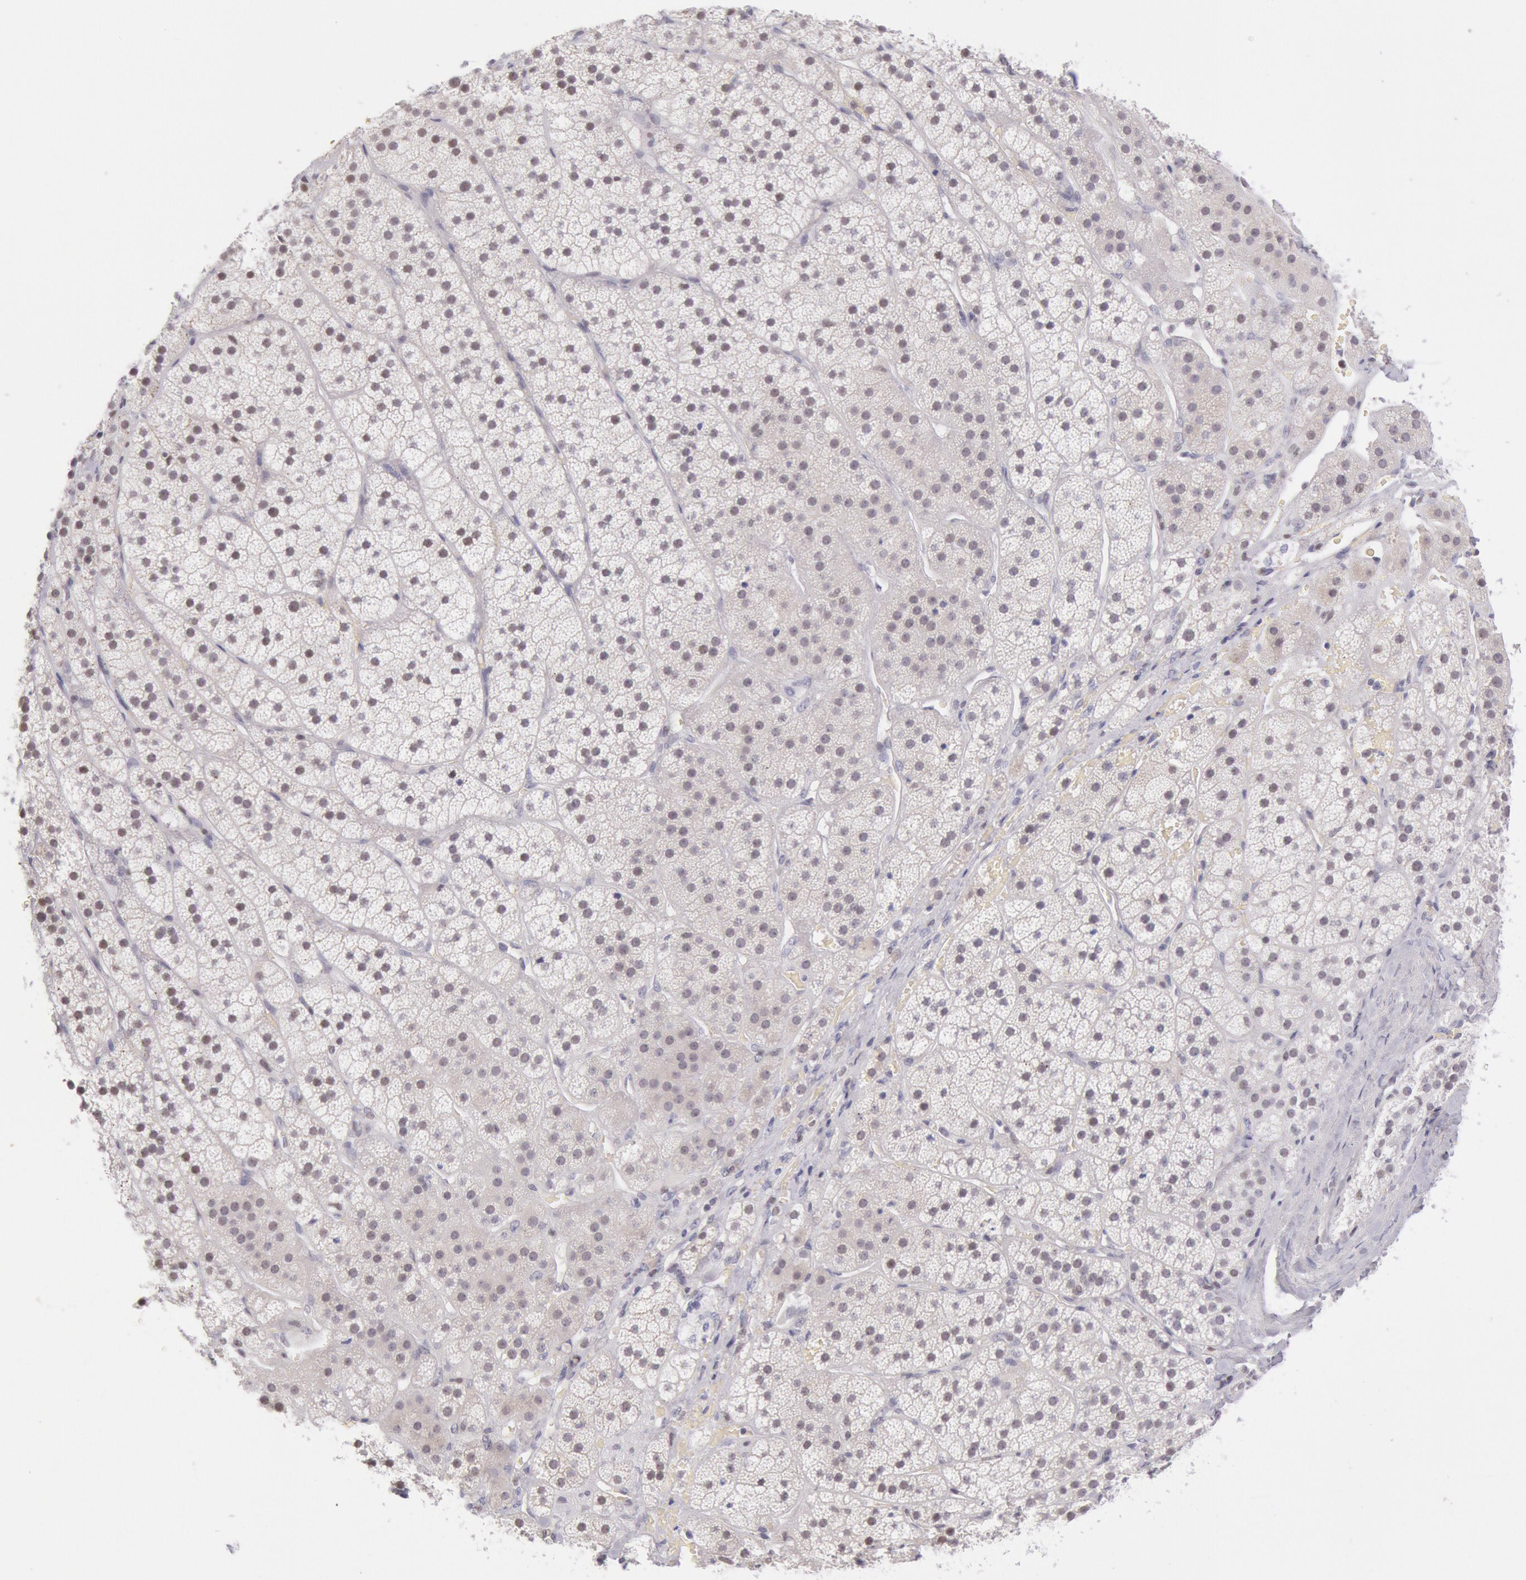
{"staining": {"intensity": "weak", "quantity": "<25%", "location": "nuclear"}, "tissue": "adrenal gland", "cell_type": "Glandular cells", "image_type": "normal", "snomed": [{"axis": "morphology", "description": "Normal tissue, NOS"}, {"axis": "topography", "description": "Adrenal gland"}], "caption": "A high-resolution histopathology image shows IHC staining of normal adrenal gland, which exhibits no significant expression in glandular cells.", "gene": "TASL", "patient": {"sex": "female", "age": 44}}